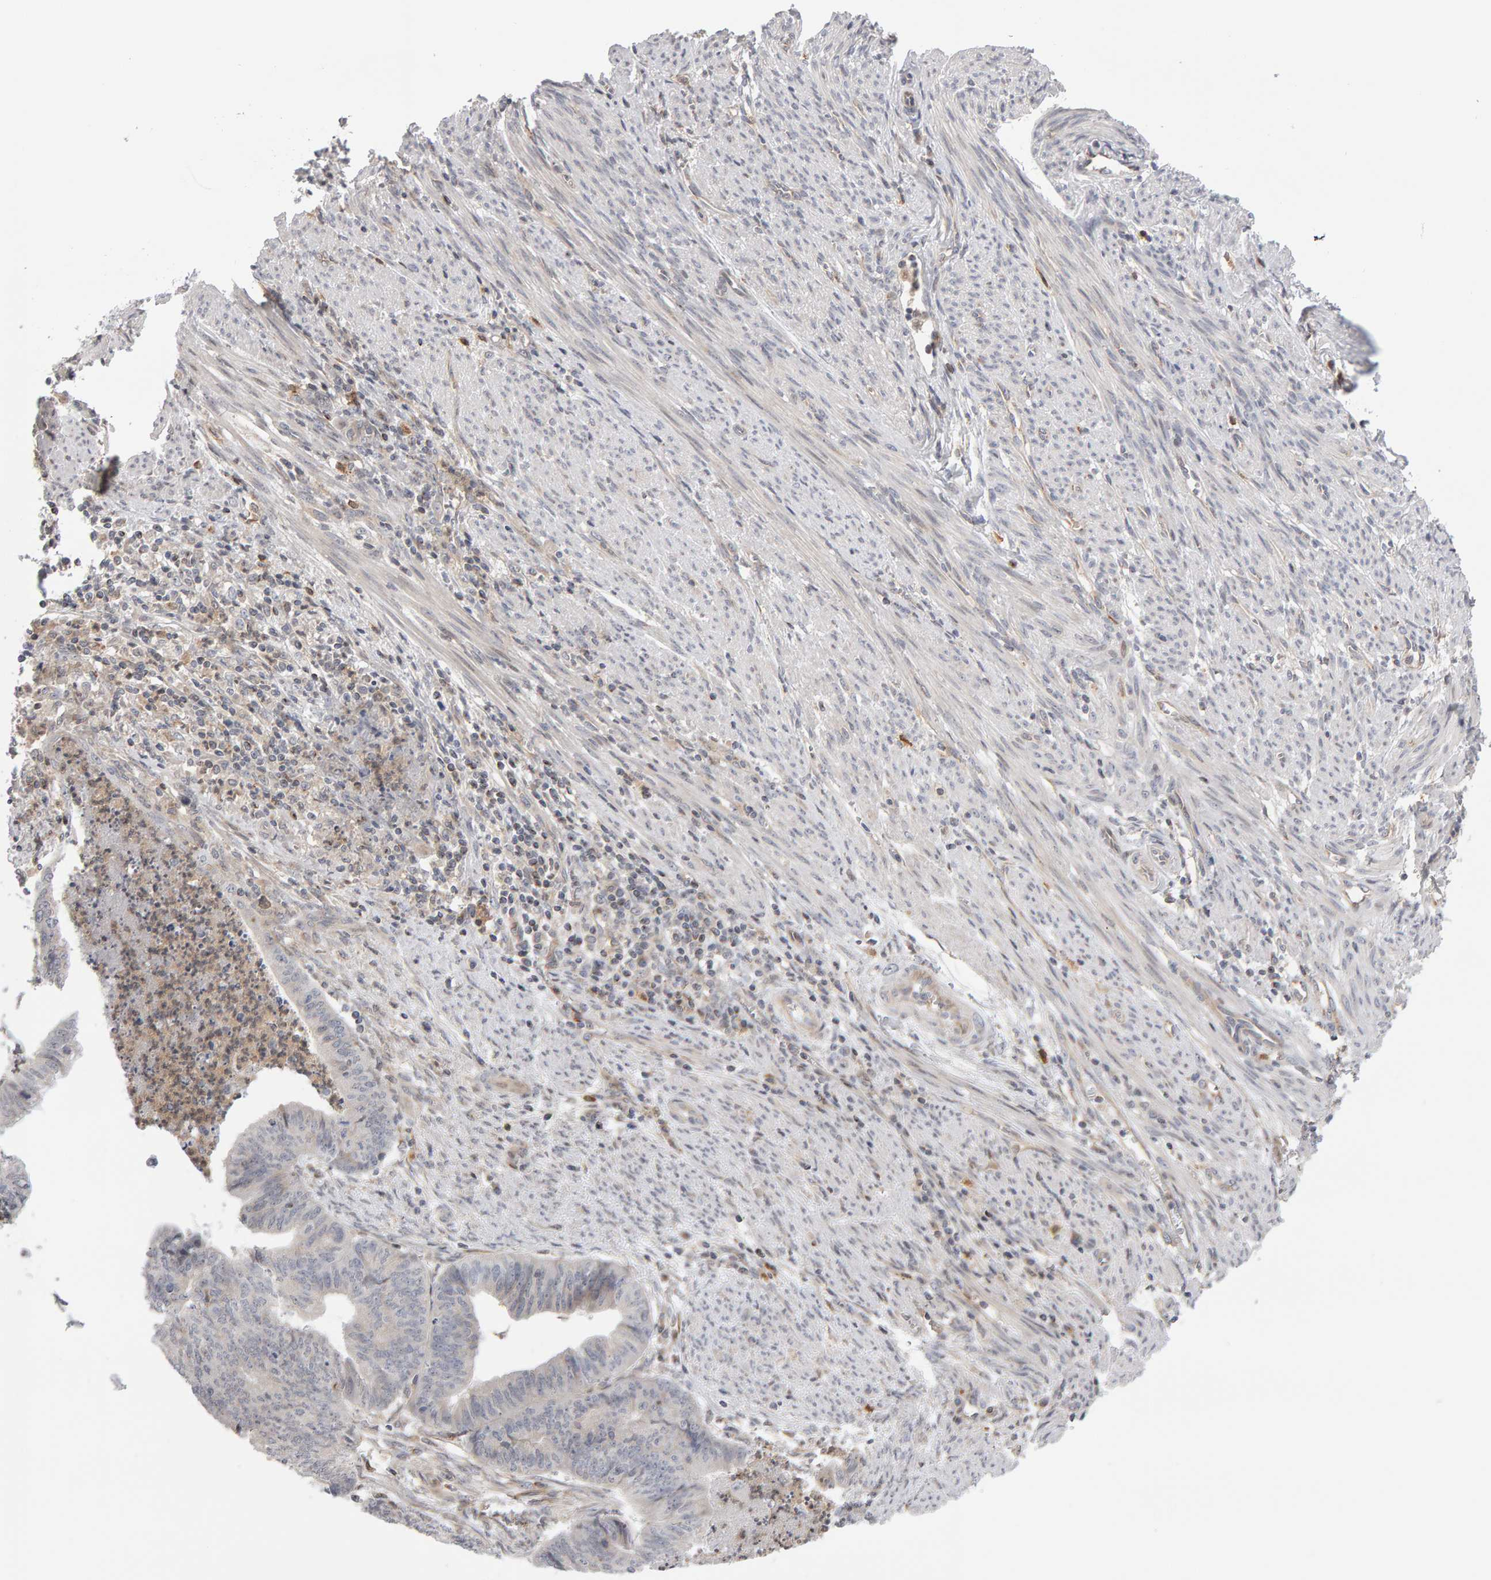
{"staining": {"intensity": "negative", "quantity": "none", "location": "none"}, "tissue": "endometrial cancer", "cell_type": "Tumor cells", "image_type": "cancer", "snomed": [{"axis": "morphology", "description": "Polyp, NOS"}, {"axis": "morphology", "description": "Adenocarcinoma, NOS"}, {"axis": "morphology", "description": "Adenoma, NOS"}, {"axis": "topography", "description": "Endometrium"}], "caption": "Tumor cells show no significant protein staining in endometrial cancer (adenocarcinoma). Brightfield microscopy of immunohistochemistry stained with DAB (3,3'-diaminobenzidine) (brown) and hematoxylin (blue), captured at high magnification.", "gene": "MSRA", "patient": {"sex": "female", "age": 79}}